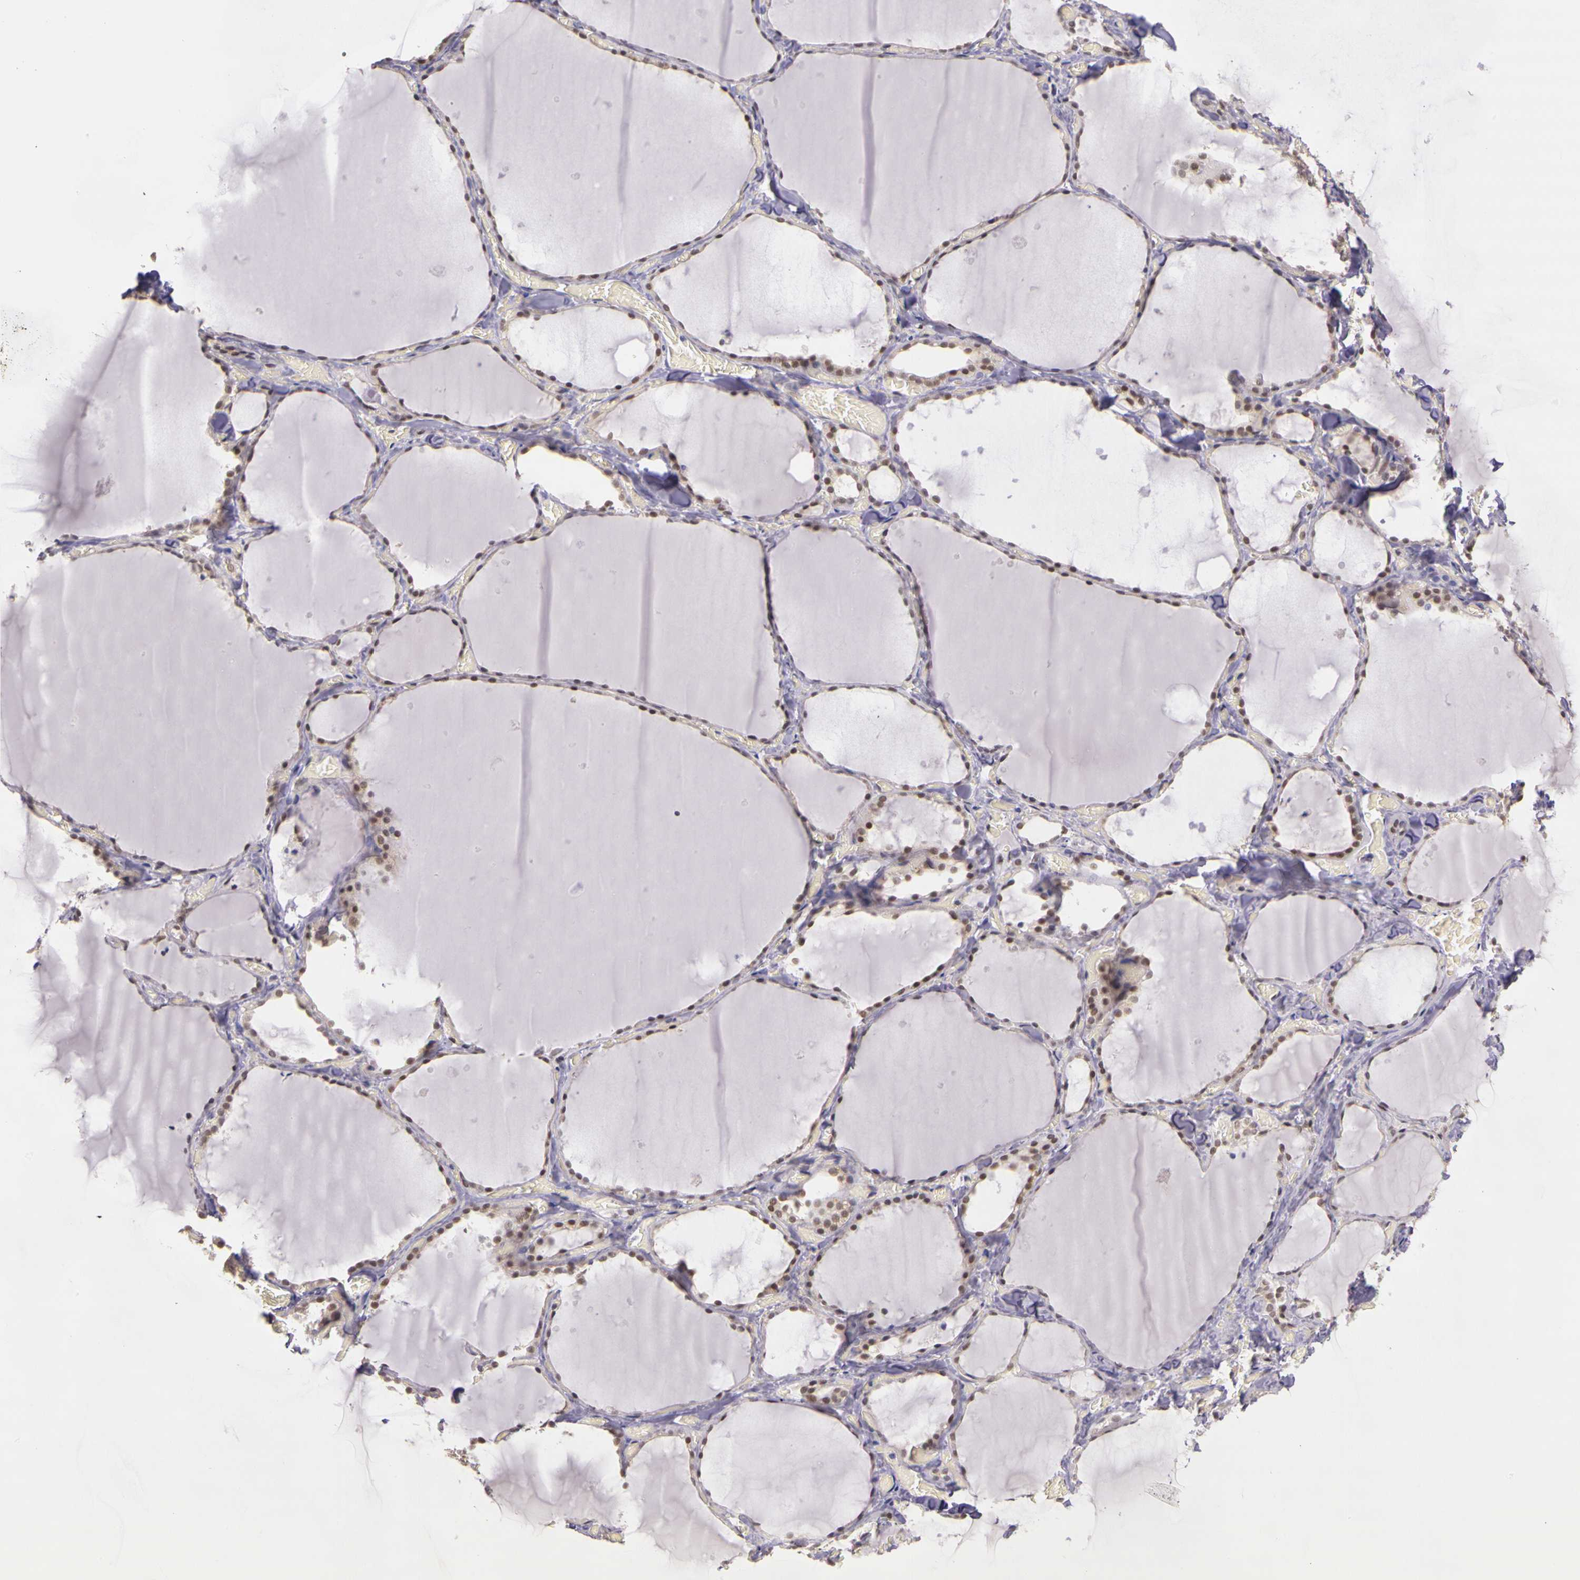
{"staining": {"intensity": "moderate", "quantity": ">75%", "location": "nuclear"}, "tissue": "thyroid gland", "cell_type": "Glandular cells", "image_type": "normal", "snomed": [{"axis": "morphology", "description": "Normal tissue, NOS"}, {"axis": "topography", "description": "Thyroid gland"}], "caption": "A micrograph of human thyroid gland stained for a protein displays moderate nuclear brown staining in glandular cells.", "gene": "WDR13", "patient": {"sex": "male", "age": 34}}